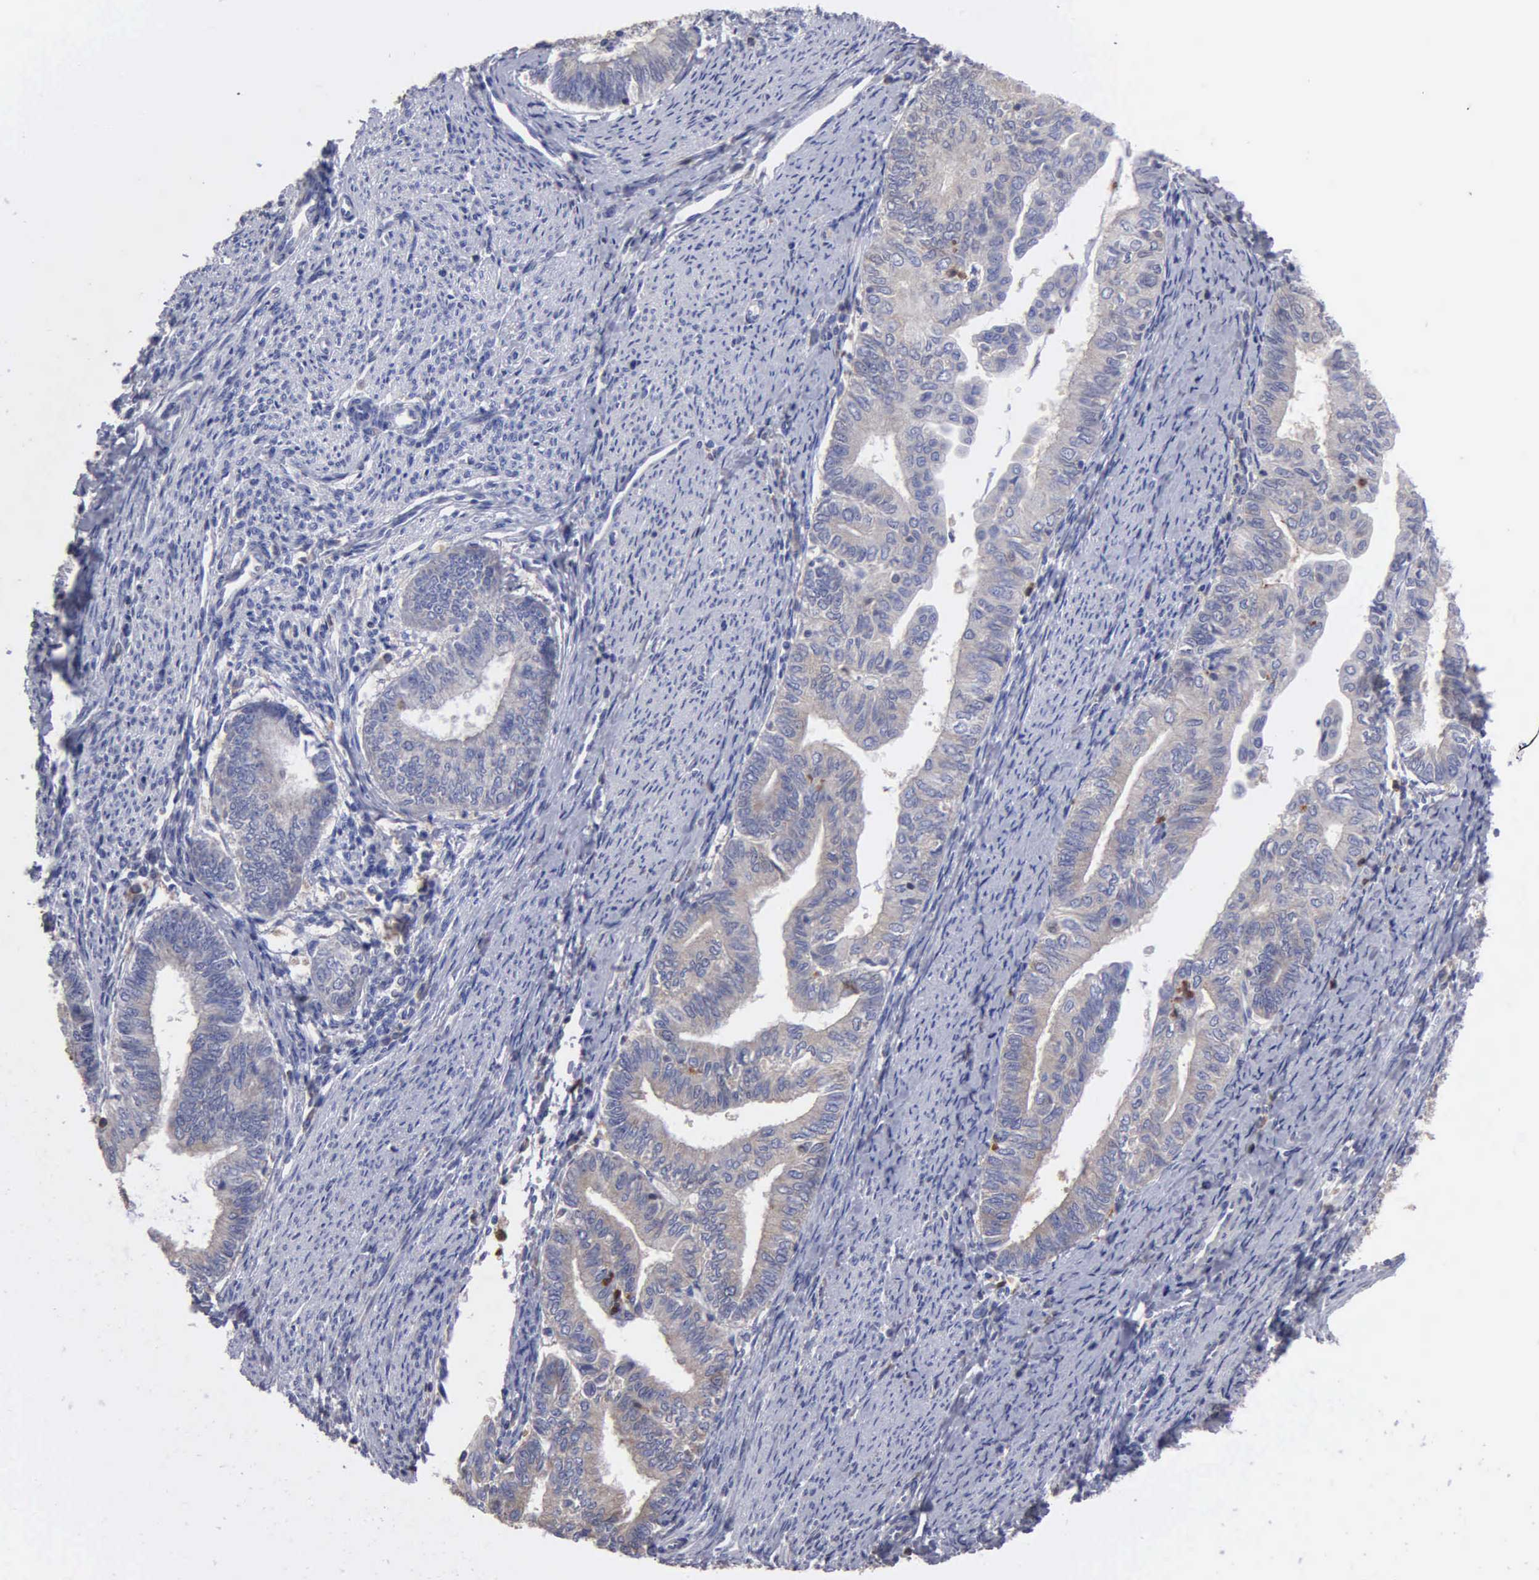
{"staining": {"intensity": "weak", "quantity": "<25%", "location": "cytoplasmic/membranous"}, "tissue": "endometrial cancer", "cell_type": "Tumor cells", "image_type": "cancer", "snomed": [{"axis": "morphology", "description": "Adenocarcinoma, NOS"}, {"axis": "topography", "description": "Endometrium"}], "caption": "Micrograph shows no significant protein positivity in tumor cells of endometrial adenocarcinoma.", "gene": "G6PD", "patient": {"sex": "female", "age": 66}}